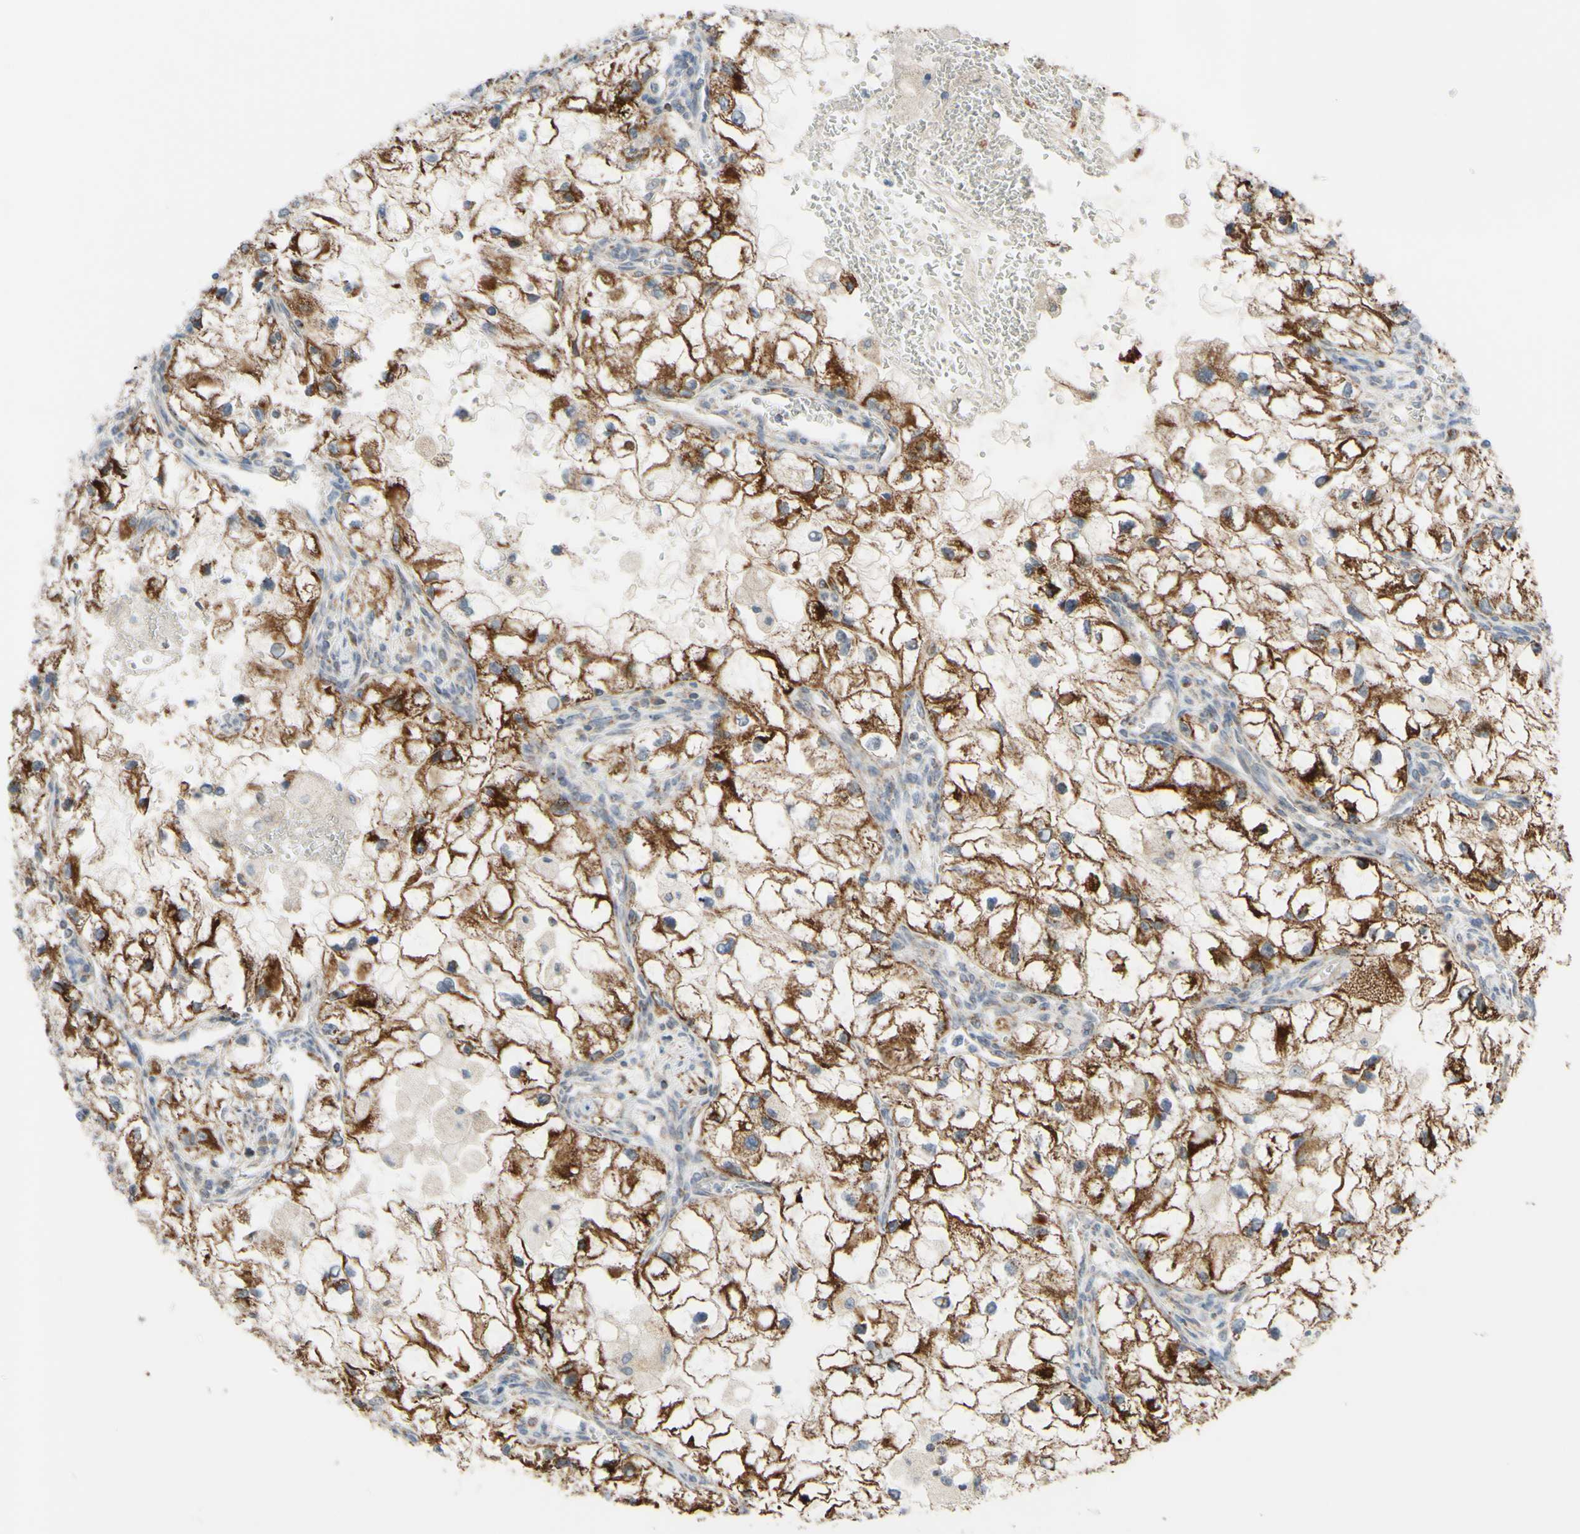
{"staining": {"intensity": "moderate", "quantity": ">75%", "location": "cytoplasmic/membranous"}, "tissue": "renal cancer", "cell_type": "Tumor cells", "image_type": "cancer", "snomed": [{"axis": "morphology", "description": "Adenocarcinoma, NOS"}, {"axis": "topography", "description": "Kidney"}], "caption": "Moderate cytoplasmic/membranous expression is appreciated in about >75% of tumor cells in renal adenocarcinoma.", "gene": "GLT8D1", "patient": {"sex": "female", "age": 70}}